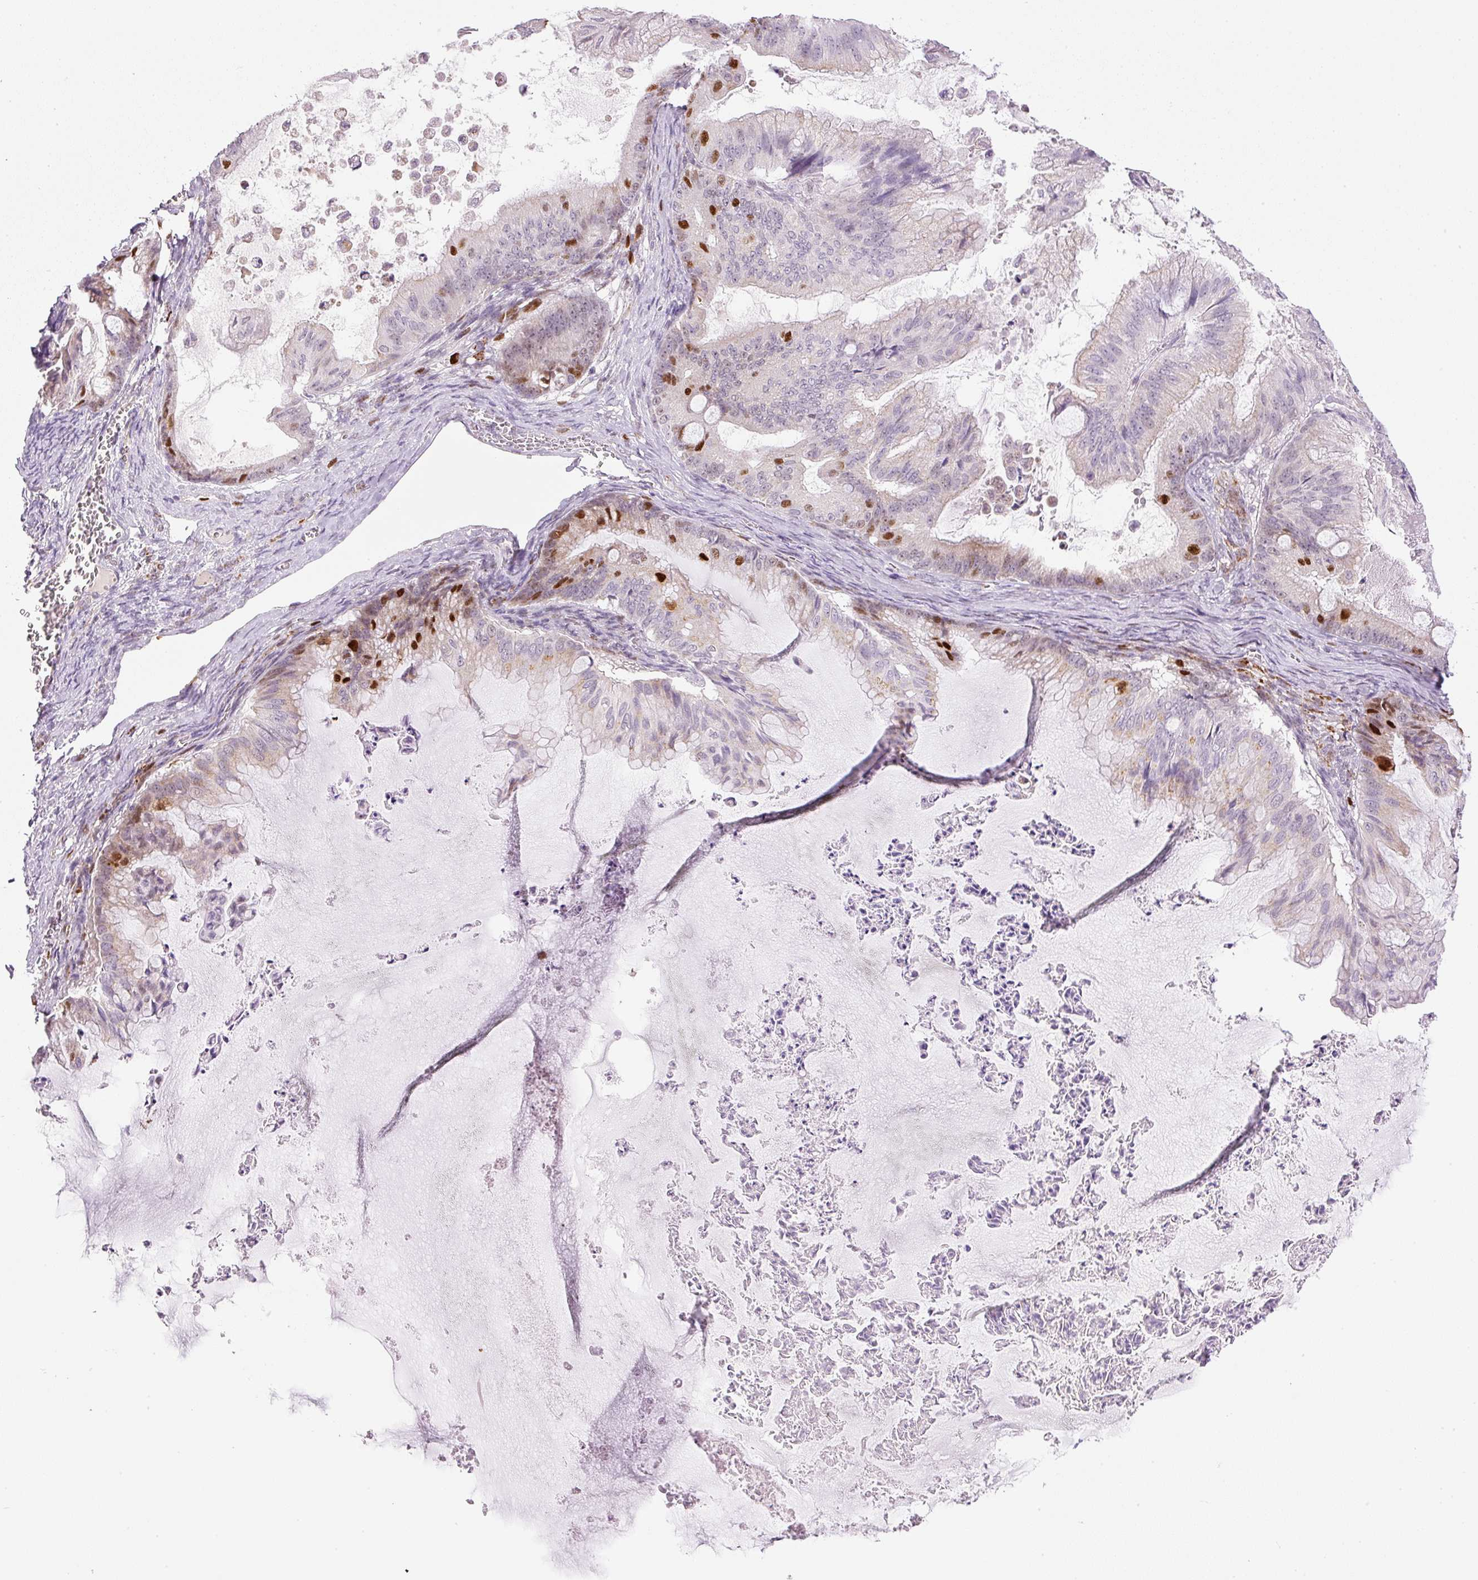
{"staining": {"intensity": "moderate", "quantity": "<25%", "location": "nuclear"}, "tissue": "ovarian cancer", "cell_type": "Tumor cells", "image_type": "cancer", "snomed": [{"axis": "morphology", "description": "Cystadenocarcinoma, mucinous, NOS"}, {"axis": "topography", "description": "Ovary"}], "caption": "Human ovarian cancer stained with a protein marker shows moderate staining in tumor cells.", "gene": "KPNA2", "patient": {"sex": "female", "age": 71}}